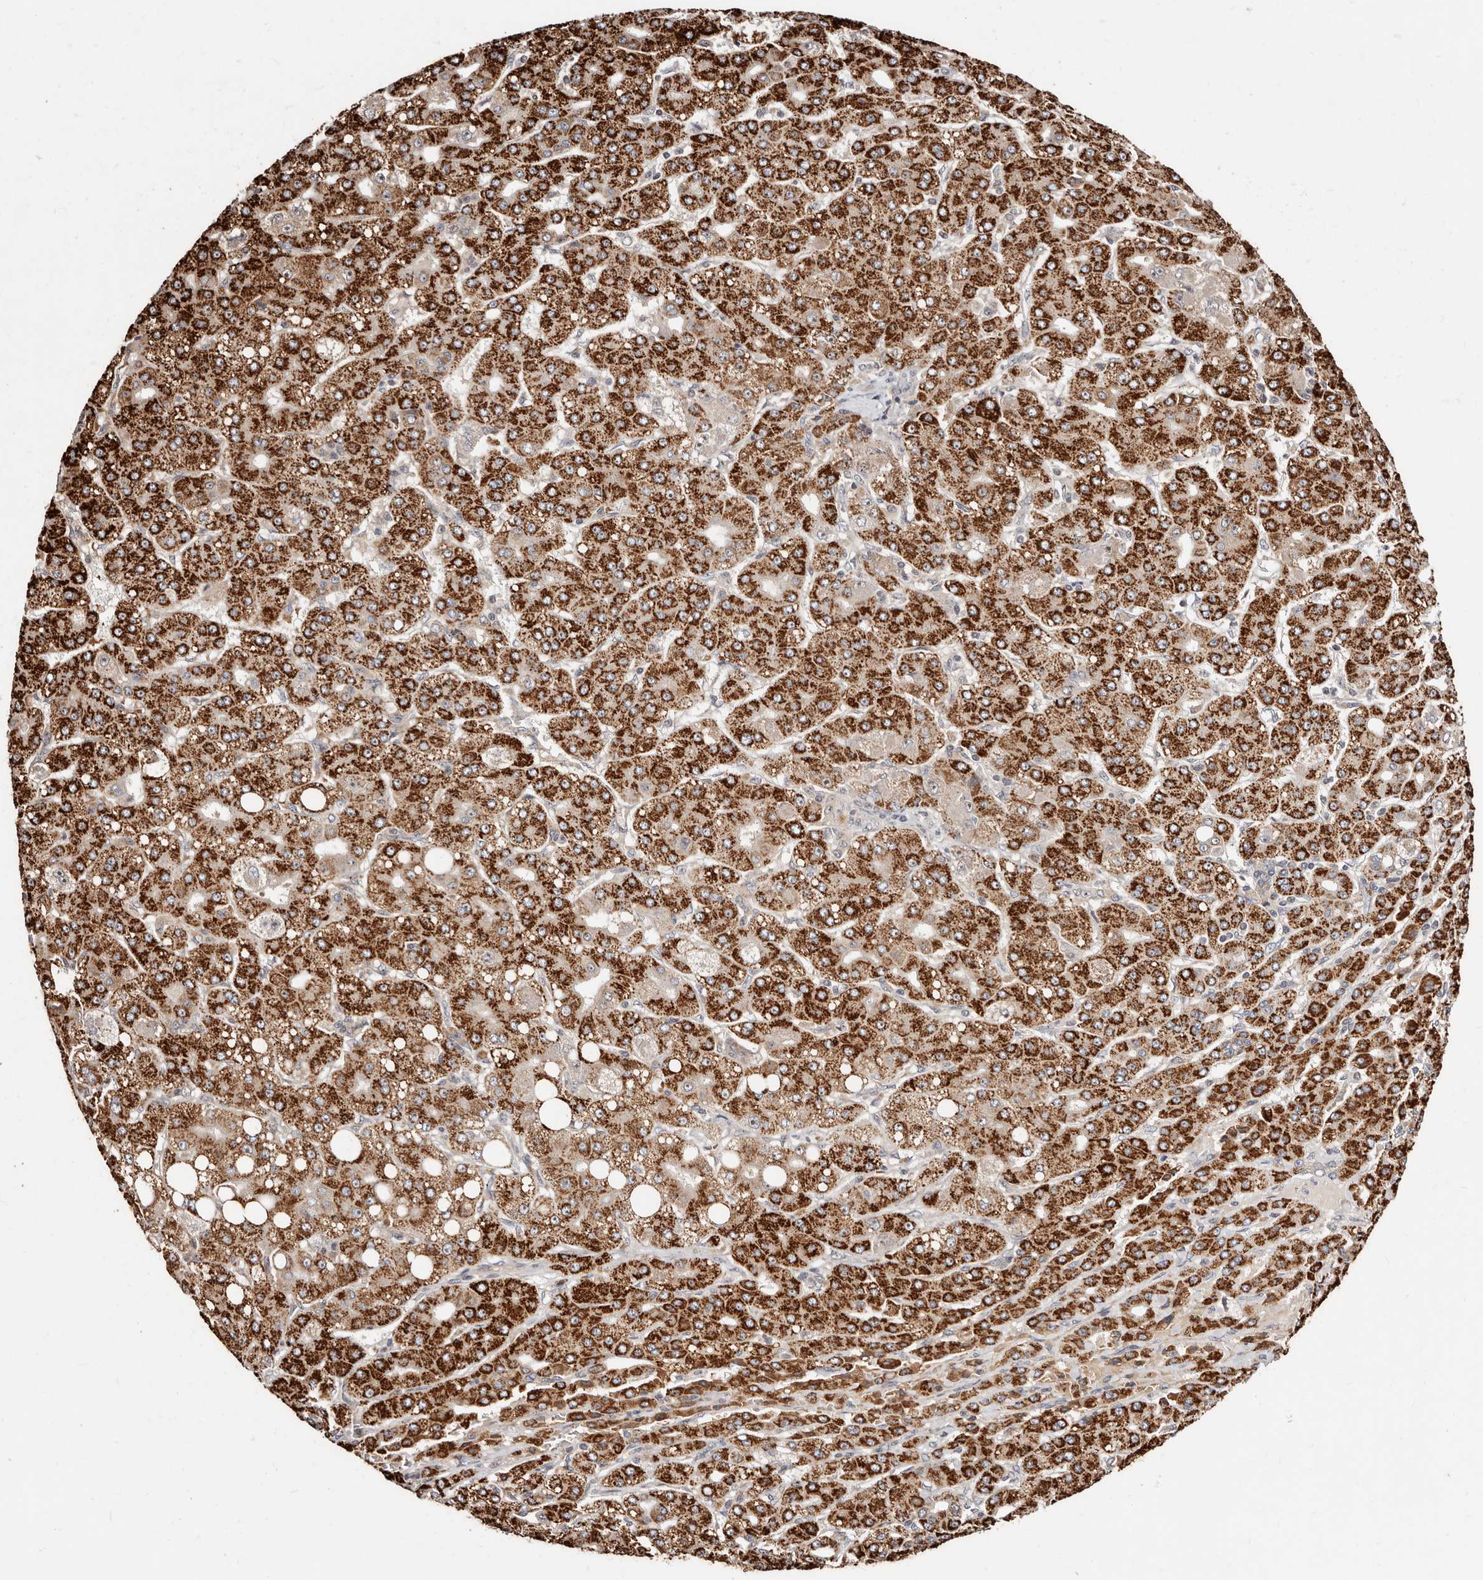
{"staining": {"intensity": "strong", "quantity": ">75%", "location": "cytoplasmic/membranous"}, "tissue": "liver cancer", "cell_type": "Tumor cells", "image_type": "cancer", "snomed": [{"axis": "morphology", "description": "Carcinoma, Hepatocellular, NOS"}, {"axis": "topography", "description": "Liver"}], "caption": "Human hepatocellular carcinoma (liver) stained for a protein (brown) displays strong cytoplasmic/membranous positive positivity in about >75% of tumor cells.", "gene": "APOL6", "patient": {"sex": "male", "age": 65}}